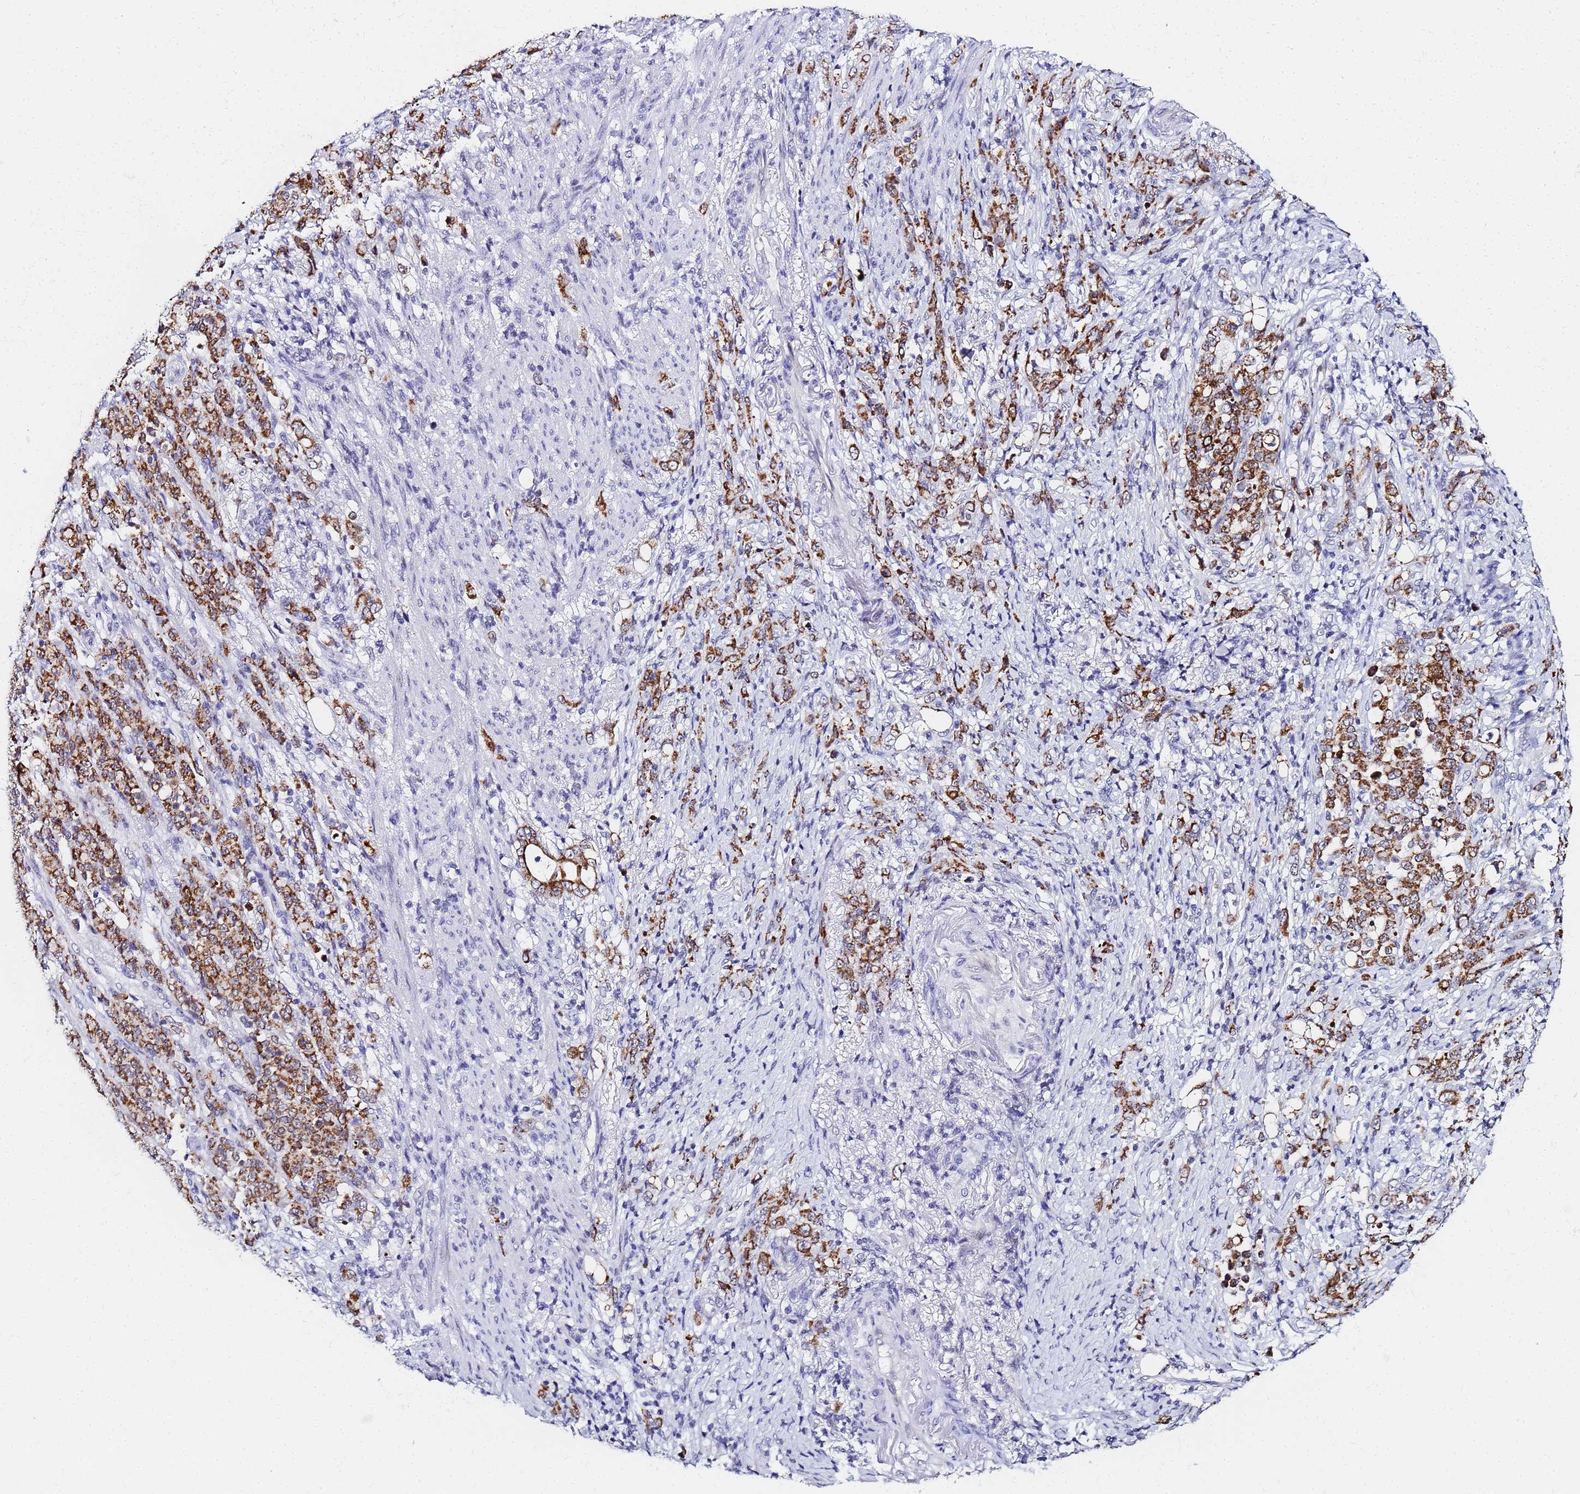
{"staining": {"intensity": "moderate", "quantity": ">75%", "location": "cytoplasmic/membranous"}, "tissue": "stomach cancer", "cell_type": "Tumor cells", "image_type": "cancer", "snomed": [{"axis": "morphology", "description": "Normal tissue, NOS"}, {"axis": "morphology", "description": "Adenocarcinoma, NOS"}, {"axis": "topography", "description": "Stomach"}], "caption": "Immunohistochemical staining of stomach cancer displays medium levels of moderate cytoplasmic/membranous protein expression in approximately >75% of tumor cells. Nuclei are stained in blue.", "gene": "CKMT1A", "patient": {"sex": "female", "age": 79}}